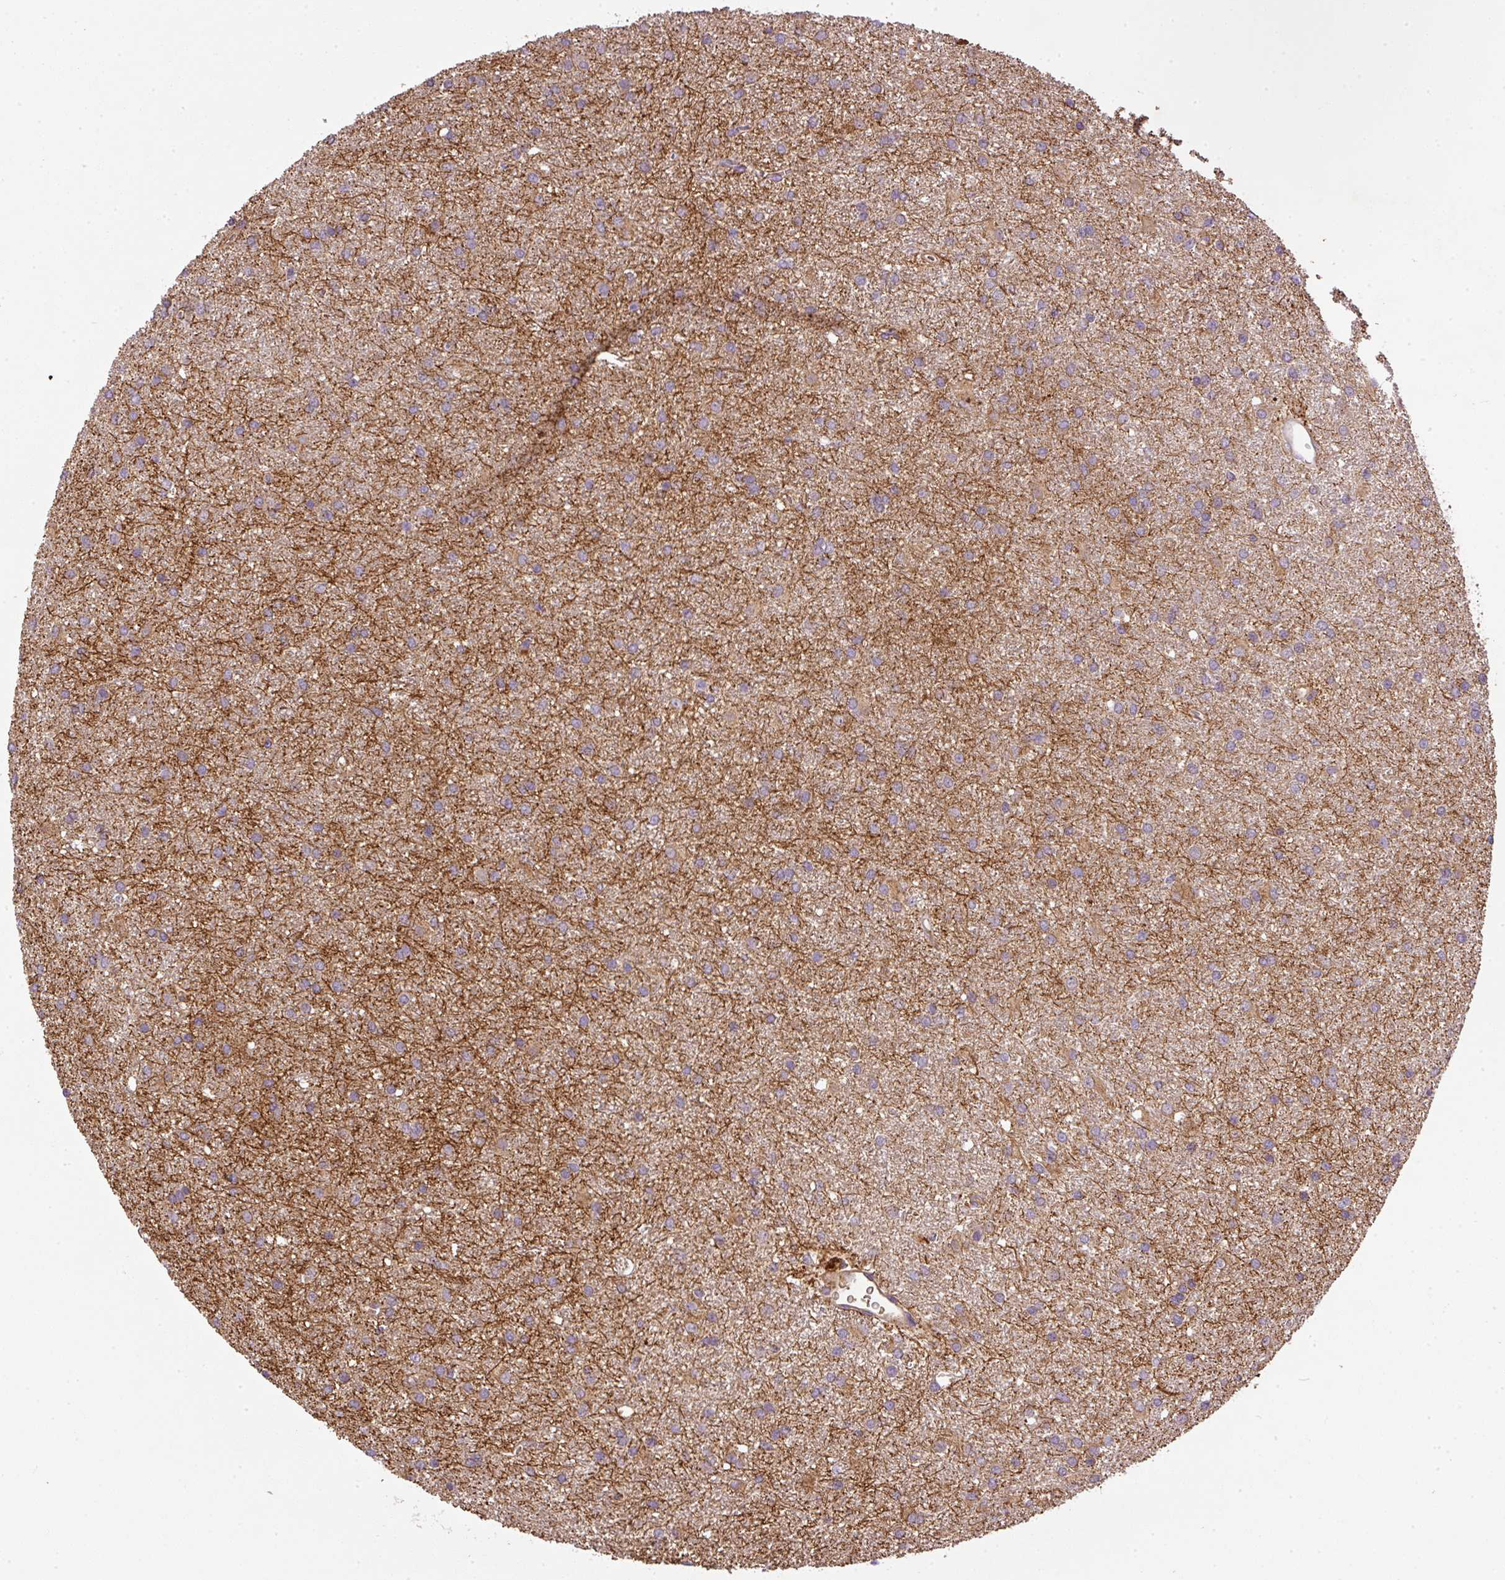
{"staining": {"intensity": "weak", "quantity": ">75%", "location": "cytoplasmic/membranous"}, "tissue": "glioma", "cell_type": "Tumor cells", "image_type": "cancer", "snomed": [{"axis": "morphology", "description": "Glioma, malignant, High grade"}, {"axis": "topography", "description": "Brain"}], "caption": "High-grade glioma (malignant) was stained to show a protein in brown. There is low levels of weak cytoplasmic/membranous positivity in about >75% of tumor cells.", "gene": "DAPK1", "patient": {"sex": "female", "age": 50}}